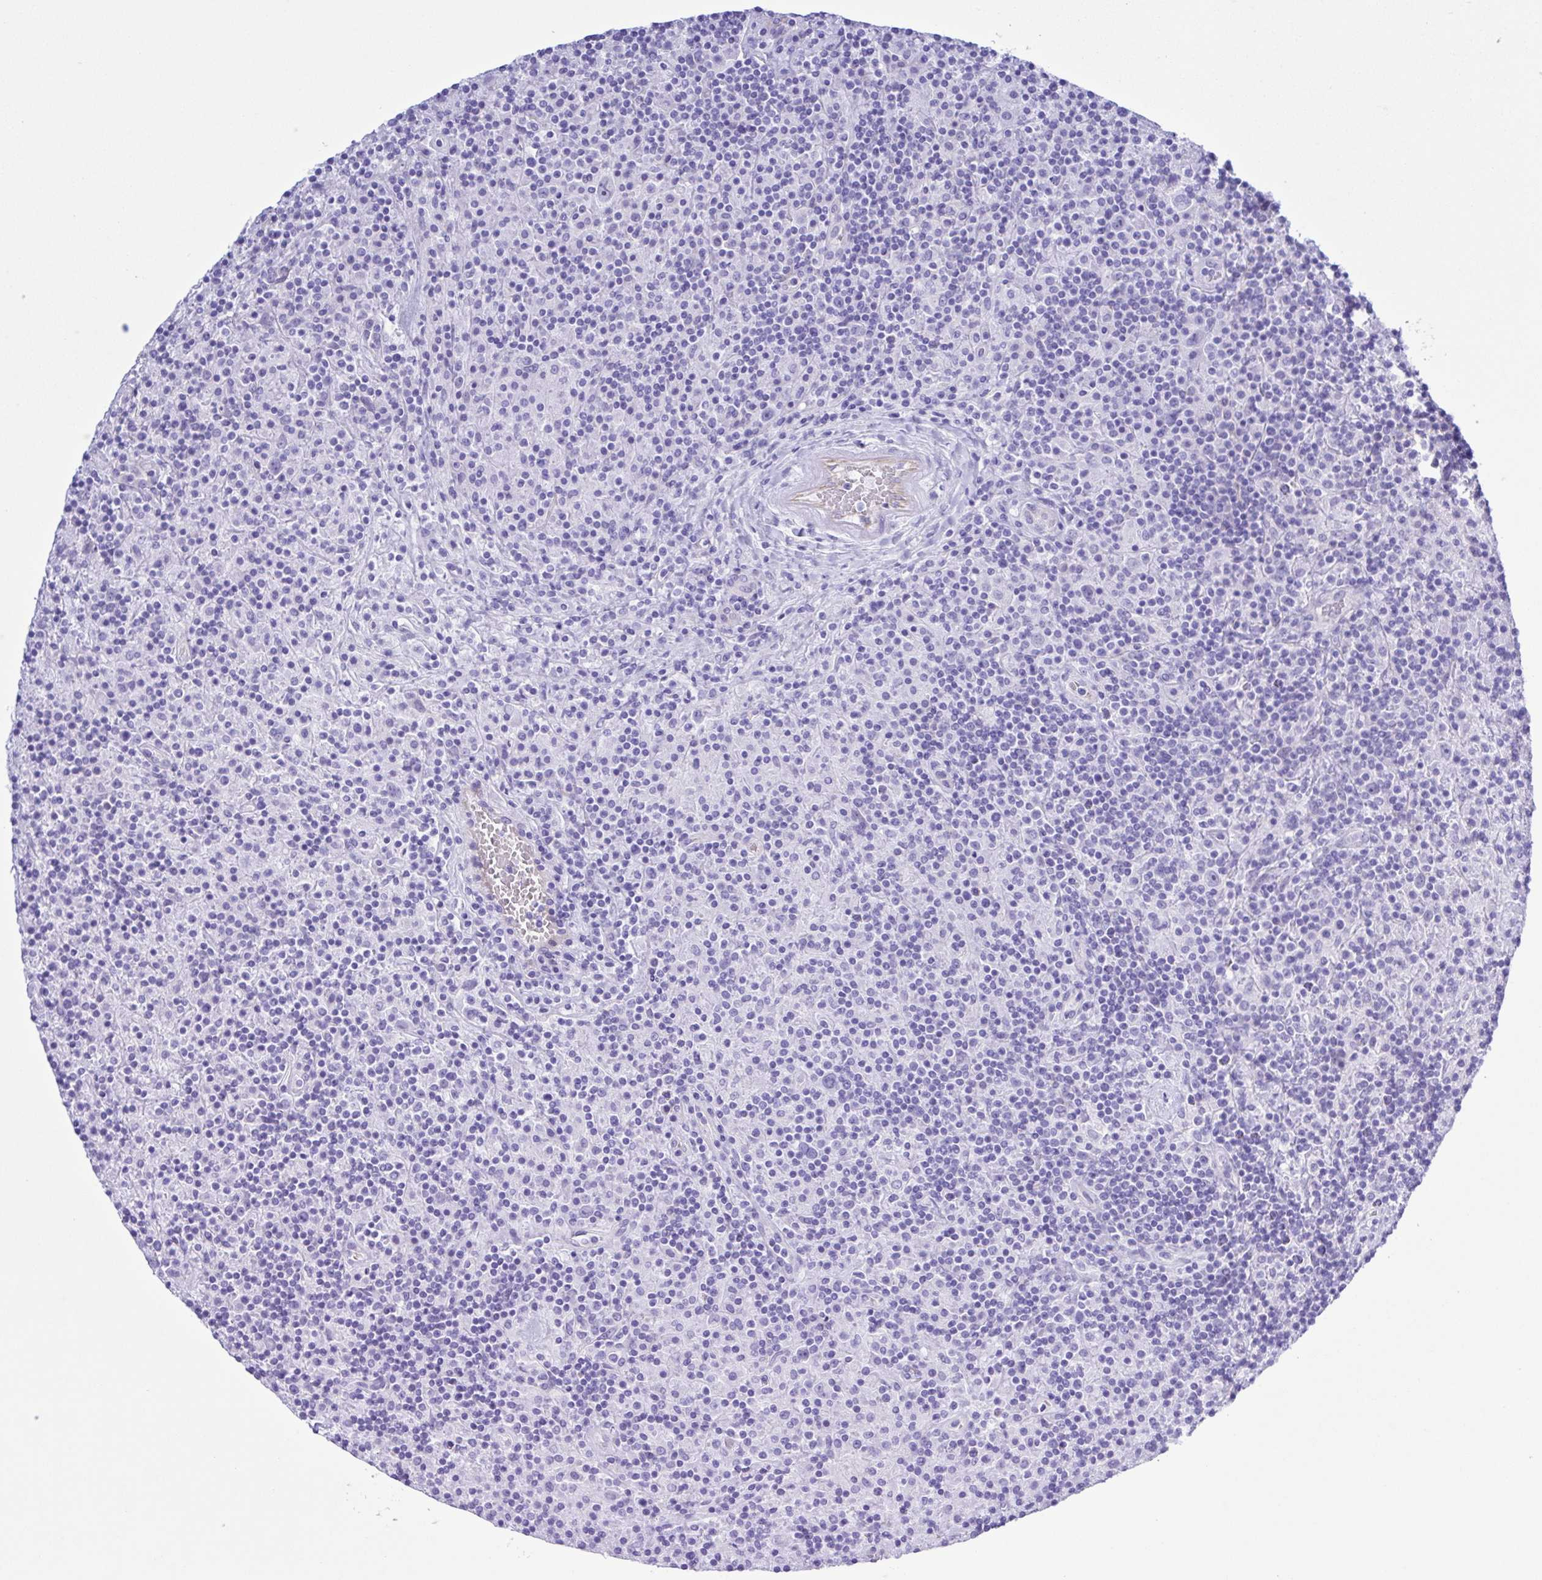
{"staining": {"intensity": "negative", "quantity": "none", "location": "none"}, "tissue": "lymphoma", "cell_type": "Tumor cells", "image_type": "cancer", "snomed": [{"axis": "morphology", "description": "Hodgkin's disease, NOS"}, {"axis": "topography", "description": "Lymph node"}], "caption": "This is an immunohistochemistry photomicrograph of lymphoma. There is no staining in tumor cells.", "gene": "CYP11A1", "patient": {"sex": "male", "age": 70}}